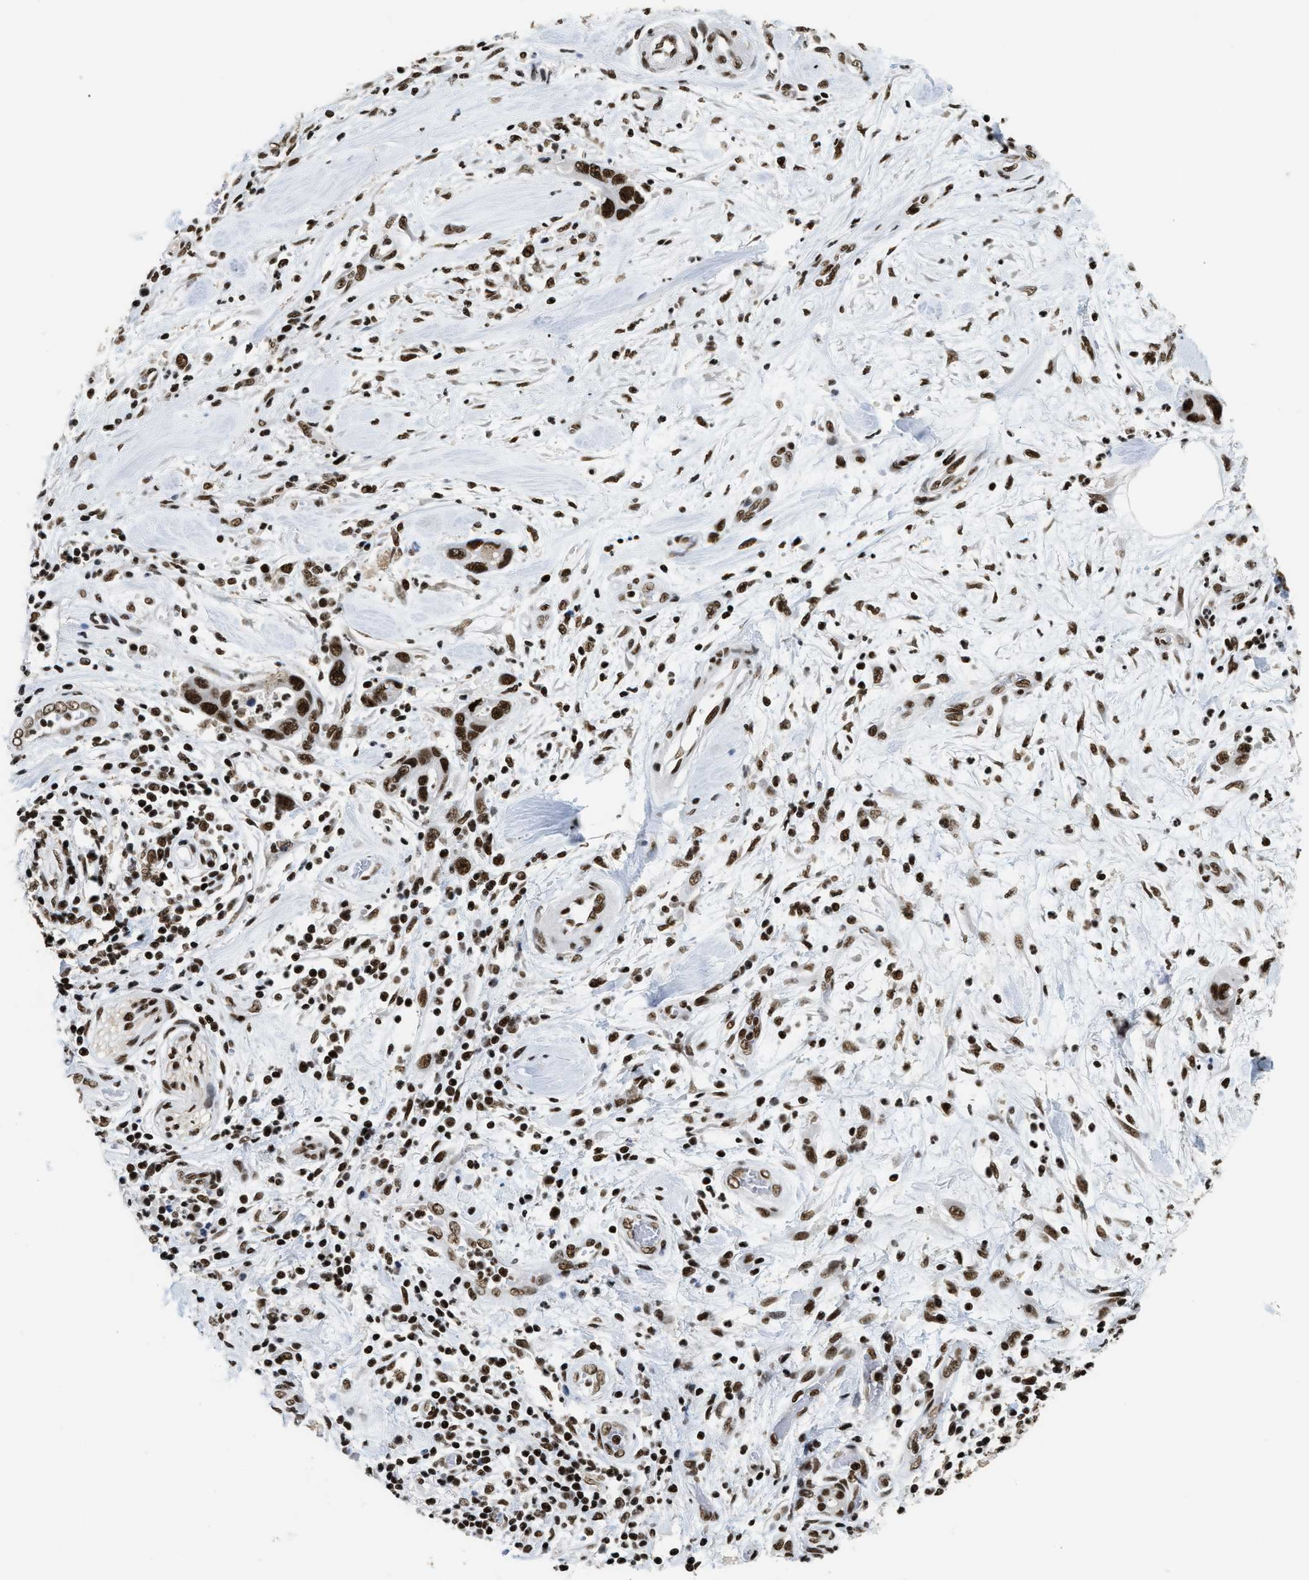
{"staining": {"intensity": "strong", "quantity": ">75%", "location": "nuclear"}, "tissue": "pancreatic cancer", "cell_type": "Tumor cells", "image_type": "cancer", "snomed": [{"axis": "morphology", "description": "Adenocarcinoma, NOS"}, {"axis": "topography", "description": "Pancreas"}], "caption": "This photomicrograph reveals IHC staining of pancreatic cancer, with high strong nuclear positivity in approximately >75% of tumor cells.", "gene": "RAD21", "patient": {"sex": "female", "age": 70}}